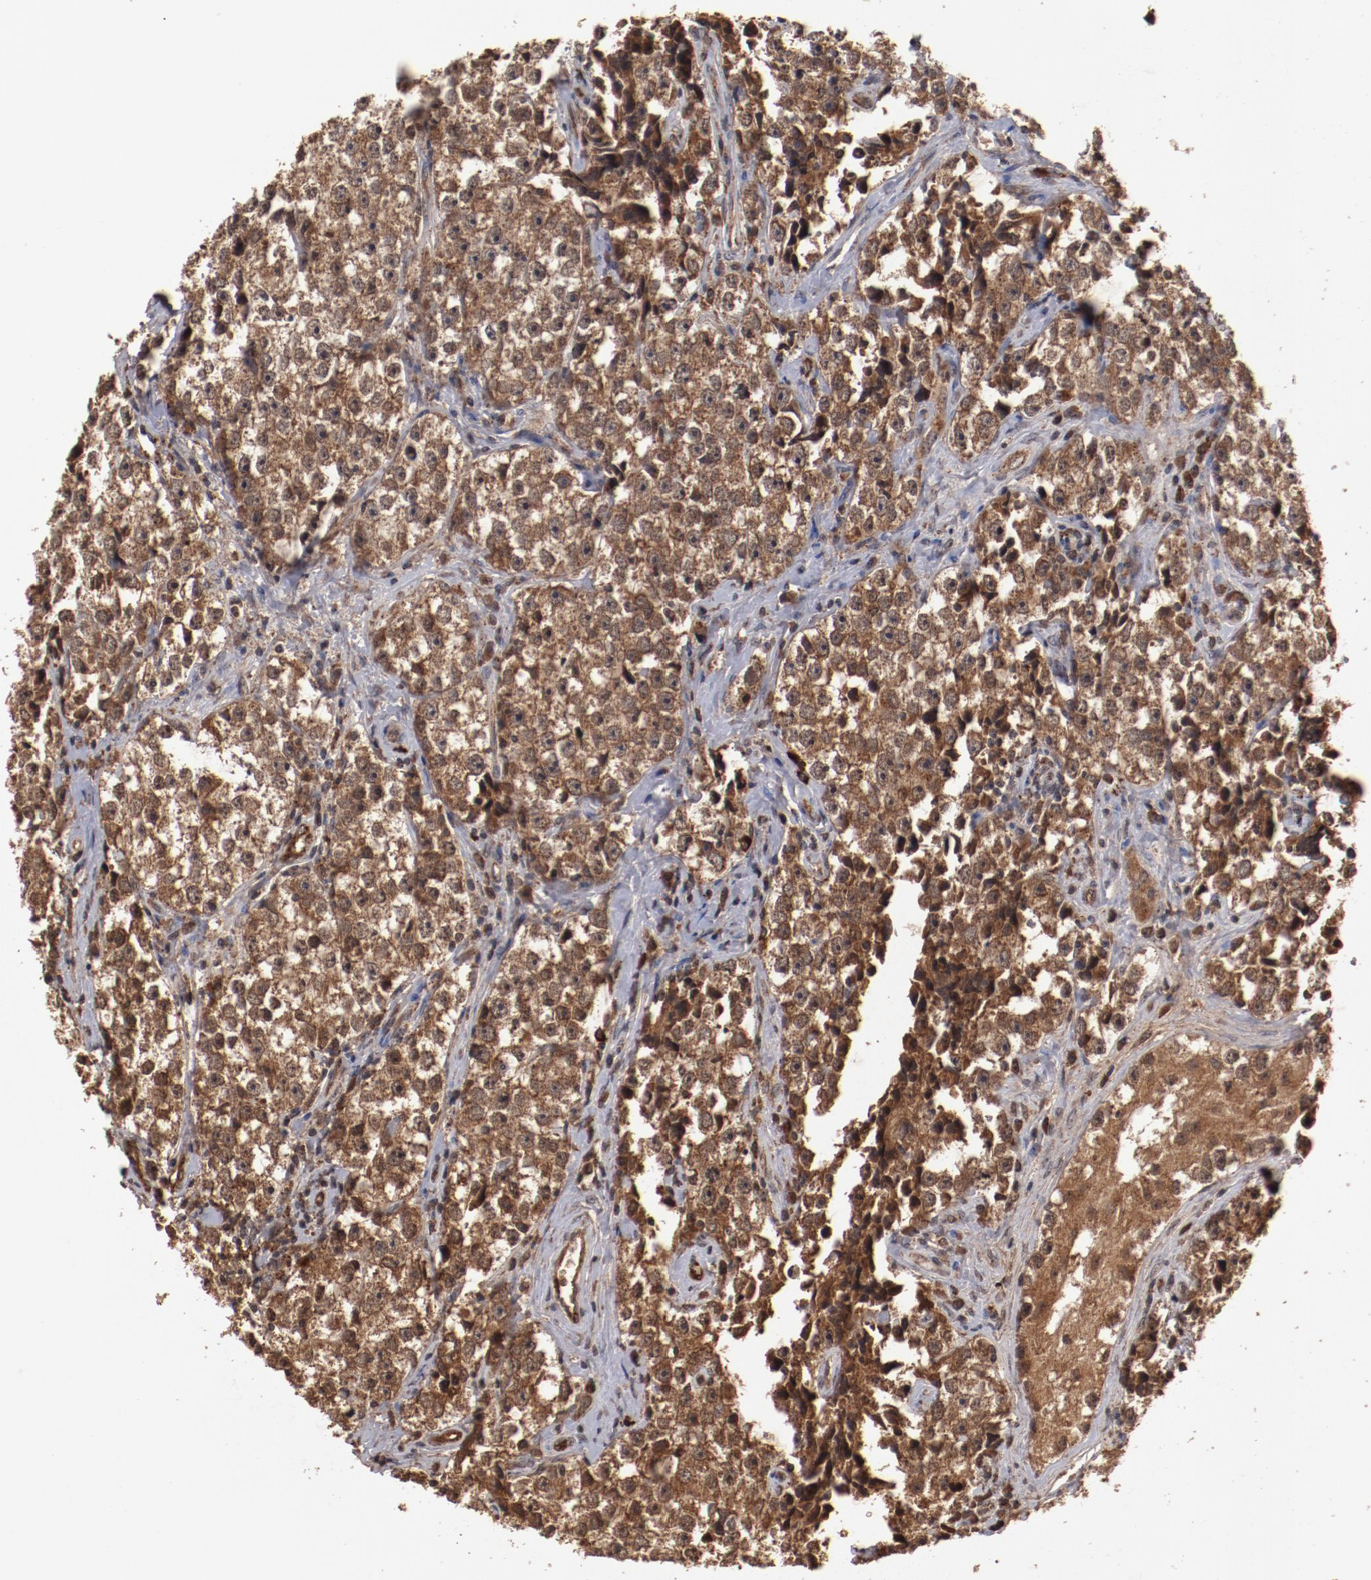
{"staining": {"intensity": "strong", "quantity": ">75%", "location": "cytoplasmic/membranous"}, "tissue": "testis cancer", "cell_type": "Tumor cells", "image_type": "cancer", "snomed": [{"axis": "morphology", "description": "Seminoma, NOS"}, {"axis": "topography", "description": "Testis"}], "caption": "Immunohistochemical staining of testis seminoma reveals high levels of strong cytoplasmic/membranous protein positivity in about >75% of tumor cells.", "gene": "TENM1", "patient": {"sex": "male", "age": 32}}